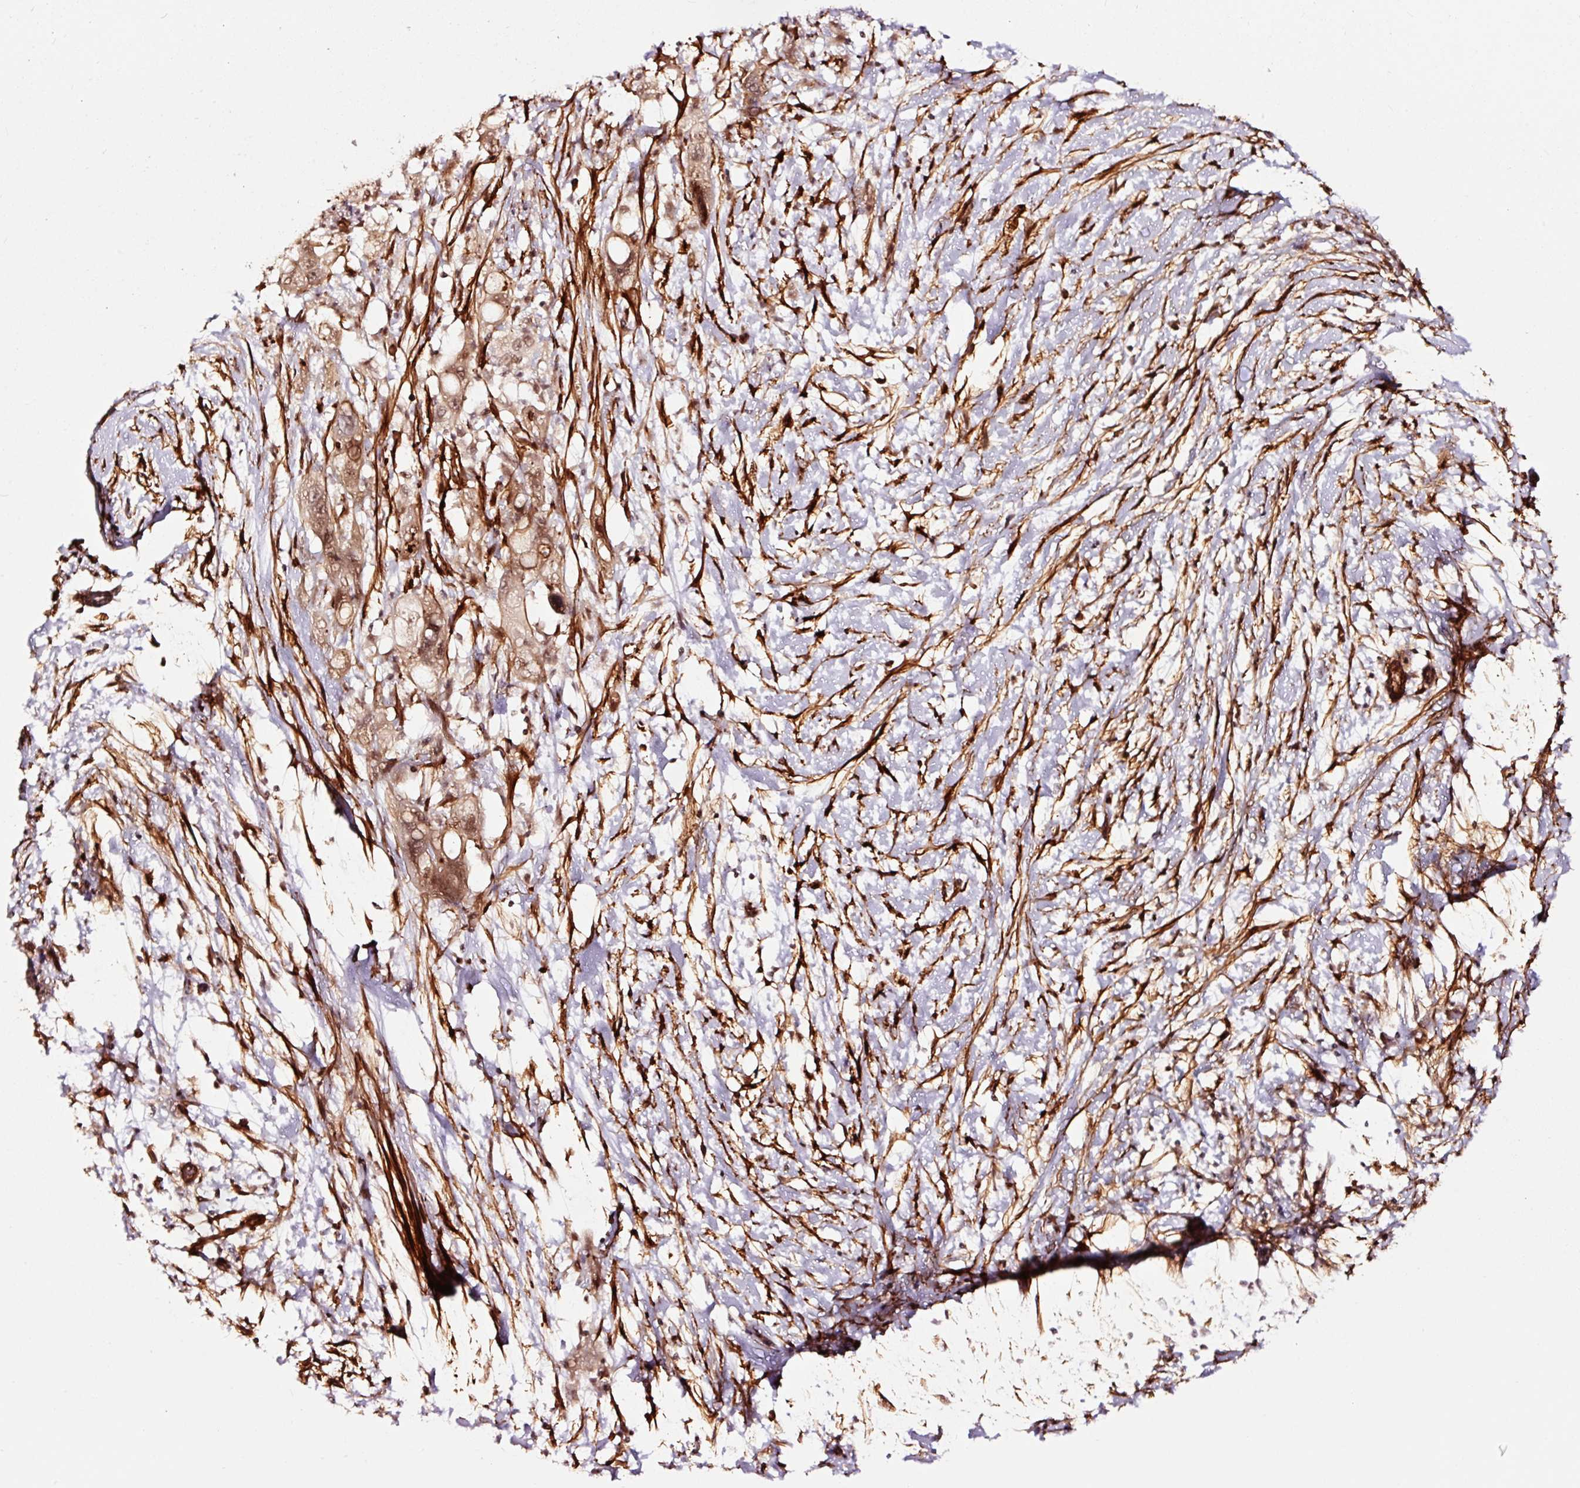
{"staining": {"intensity": "moderate", "quantity": ">75%", "location": "nuclear"}, "tissue": "pancreatic cancer", "cell_type": "Tumor cells", "image_type": "cancer", "snomed": [{"axis": "morphology", "description": "Adenocarcinoma, NOS"}, {"axis": "topography", "description": "Pancreas"}], "caption": "An immunohistochemistry (IHC) micrograph of neoplastic tissue is shown. Protein staining in brown shows moderate nuclear positivity in pancreatic adenocarcinoma within tumor cells.", "gene": "TPM1", "patient": {"sex": "female", "age": 72}}